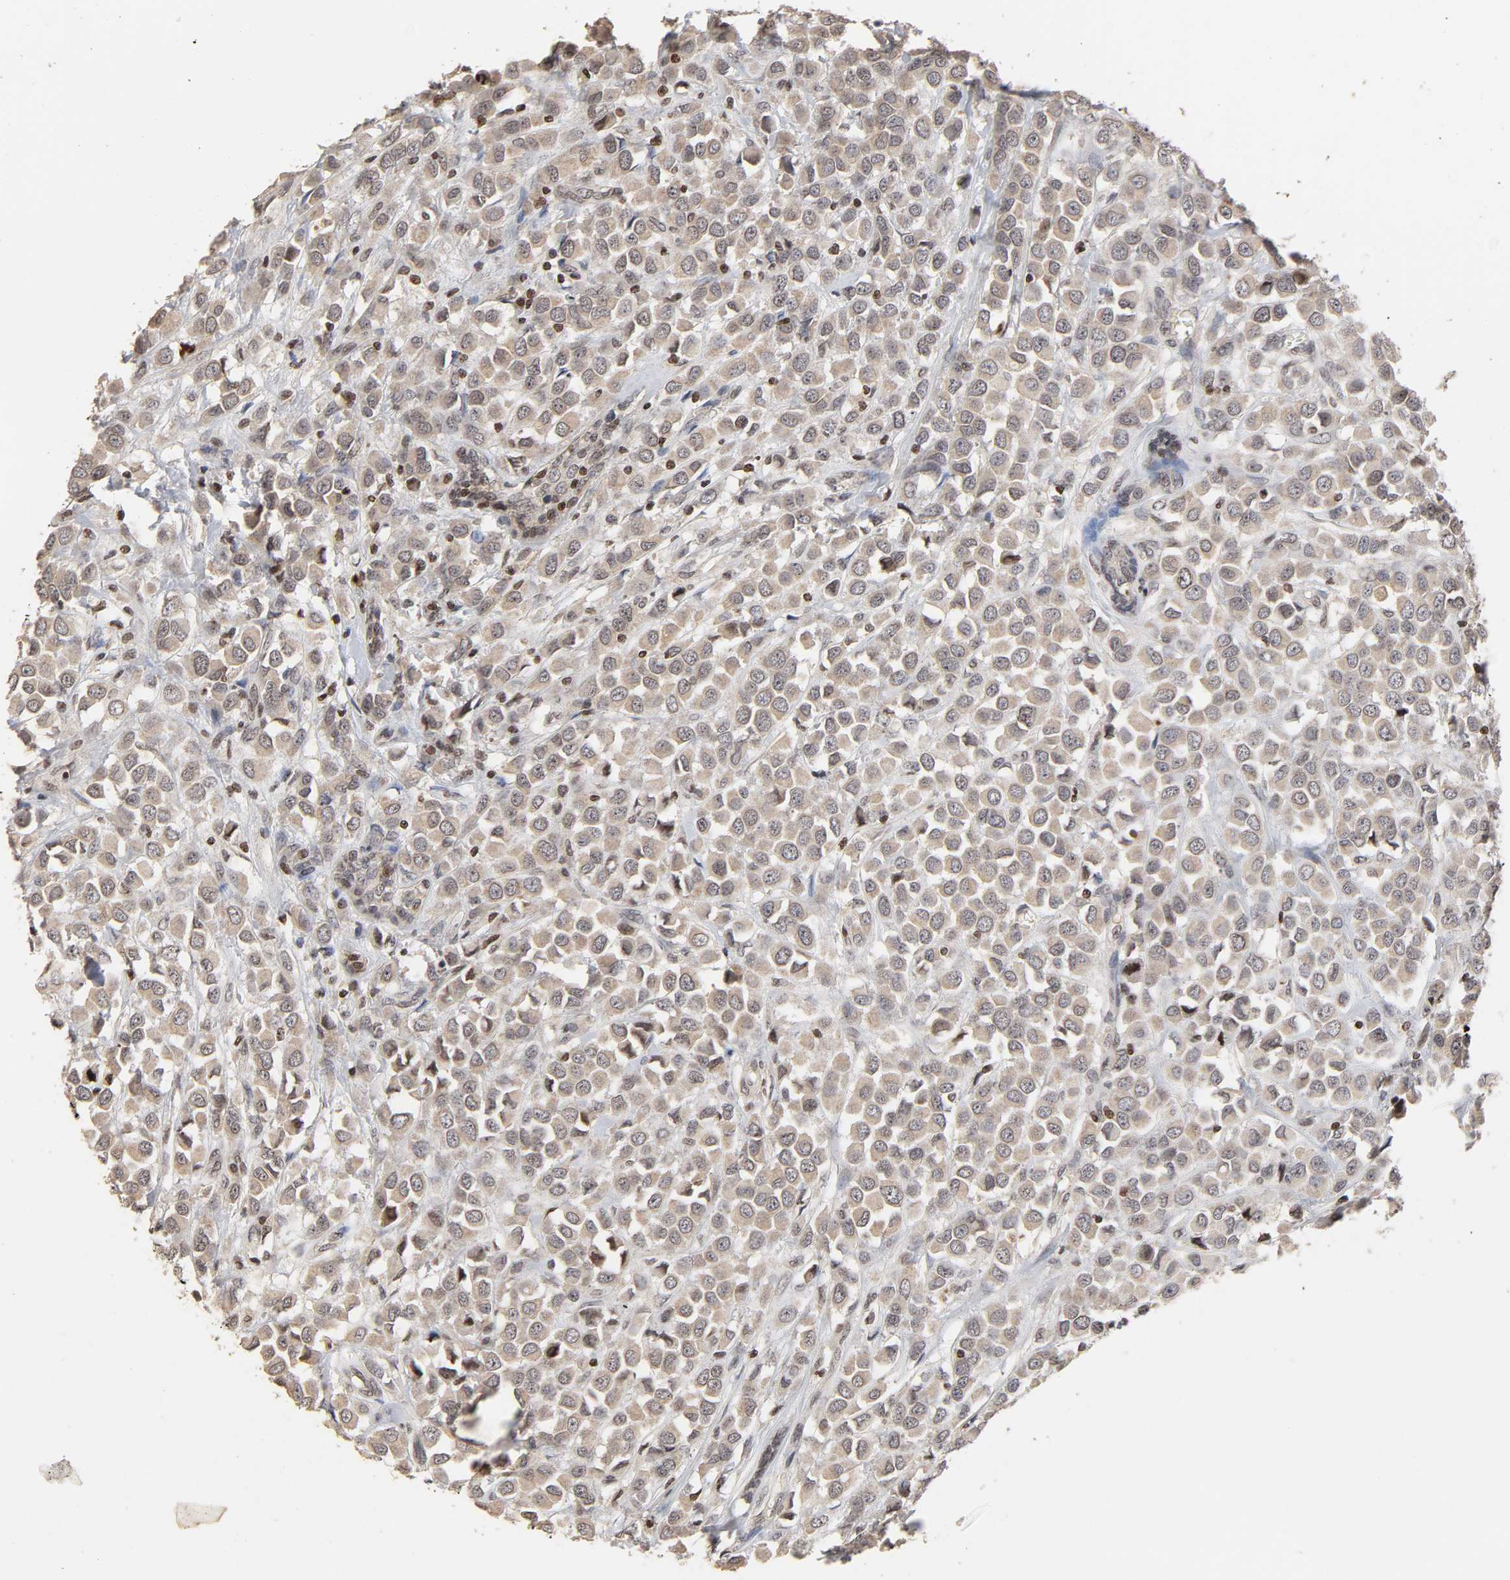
{"staining": {"intensity": "weak", "quantity": ">75%", "location": "cytoplasmic/membranous"}, "tissue": "breast cancer", "cell_type": "Tumor cells", "image_type": "cancer", "snomed": [{"axis": "morphology", "description": "Duct carcinoma"}, {"axis": "topography", "description": "Breast"}], "caption": "Protein expression analysis of breast cancer (intraductal carcinoma) demonstrates weak cytoplasmic/membranous expression in about >75% of tumor cells. (brown staining indicates protein expression, while blue staining denotes nuclei).", "gene": "ZNF473", "patient": {"sex": "female", "age": 61}}